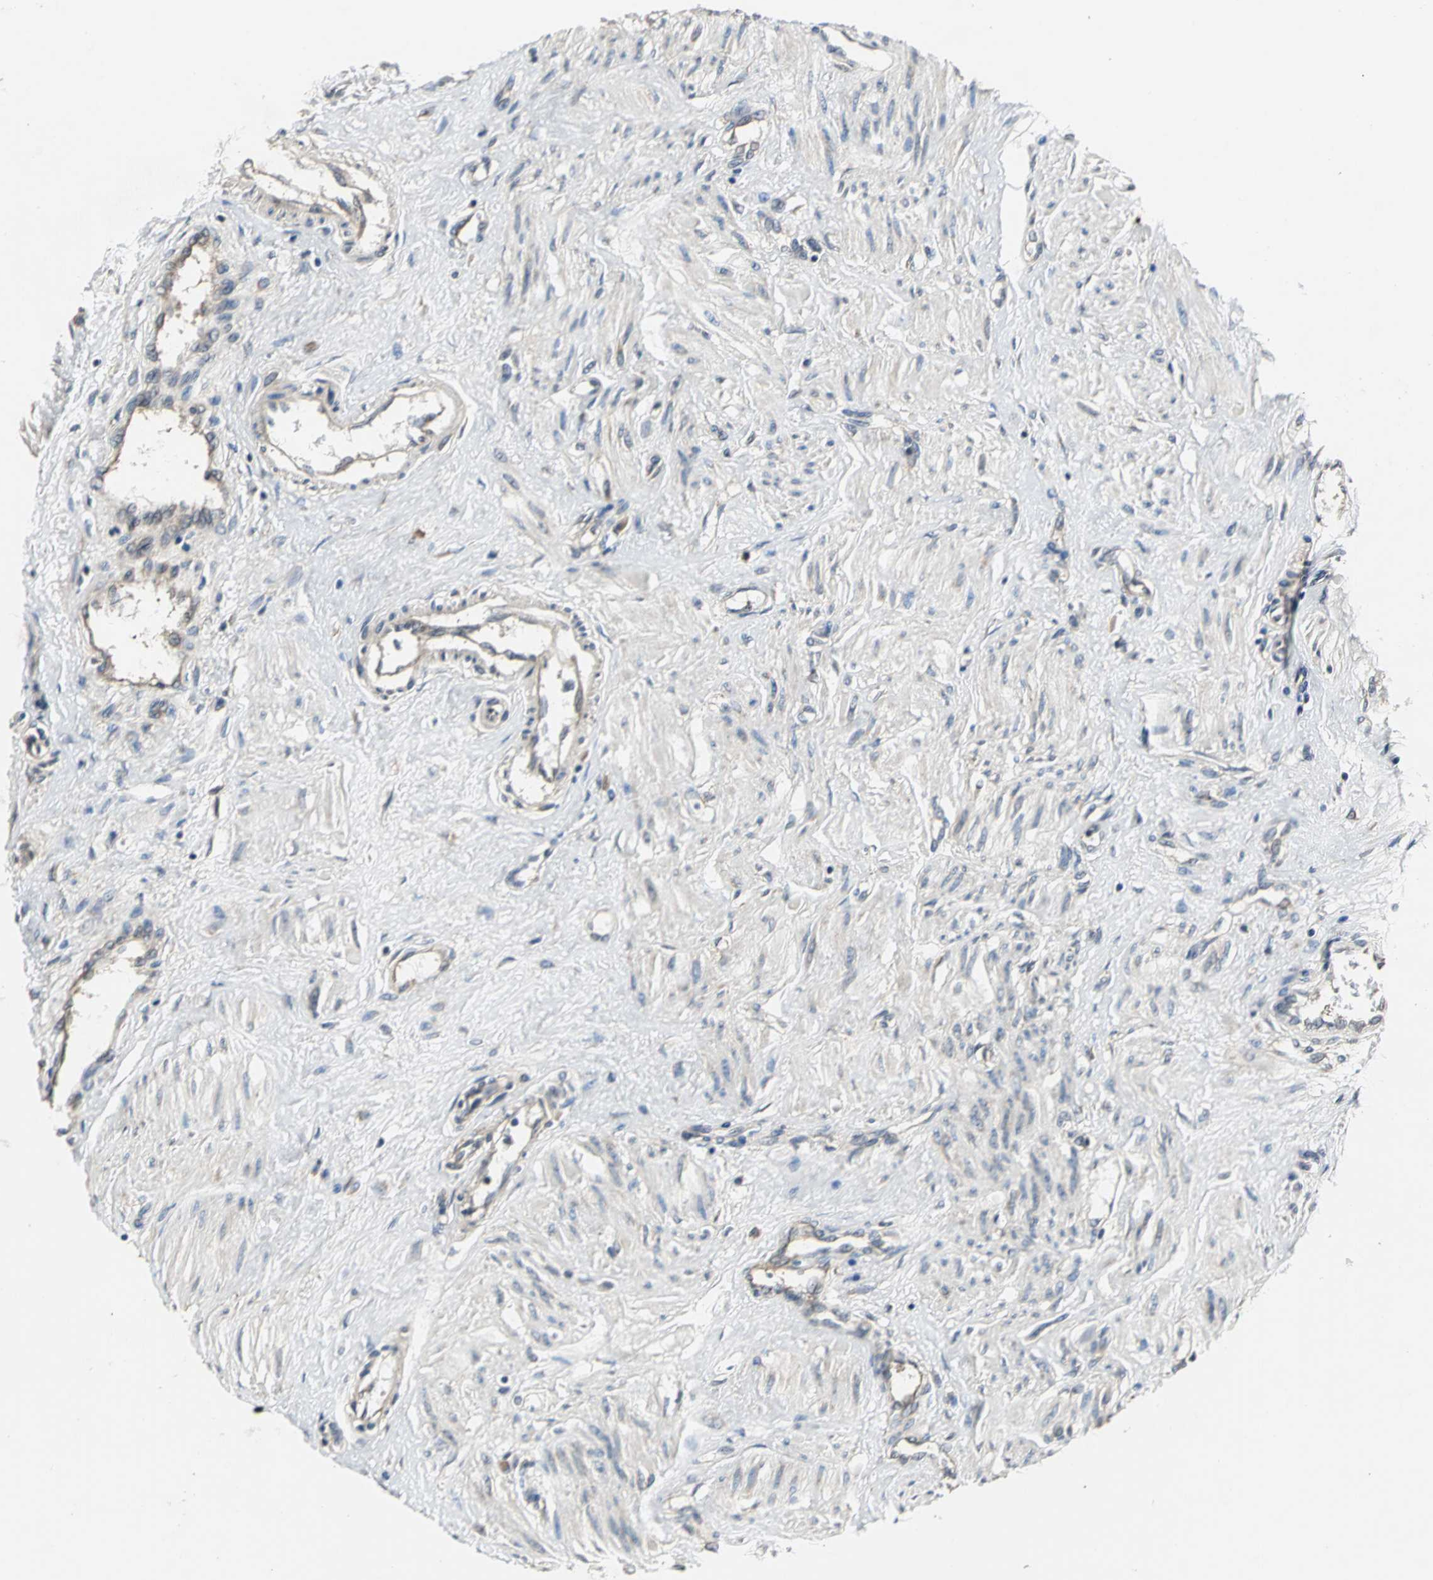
{"staining": {"intensity": "negative", "quantity": "none", "location": "none"}, "tissue": "smooth muscle", "cell_type": "Smooth muscle cells", "image_type": "normal", "snomed": [{"axis": "morphology", "description": "Normal tissue, NOS"}, {"axis": "topography", "description": "Smooth muscle"}, {"axis": "topography", "description": "Uterus"}], "caption": "The immunohistochemistry (IHC) image has no significant staining in smooth muscle cells of smooth muscle. (Brightfield microscopy of DAB (3,3'-diaminobenzidine) immunohistochemistry (IHC) at high magnification).", "gene": "IRF3", "patient": {"sex": "female", "age": 39}}